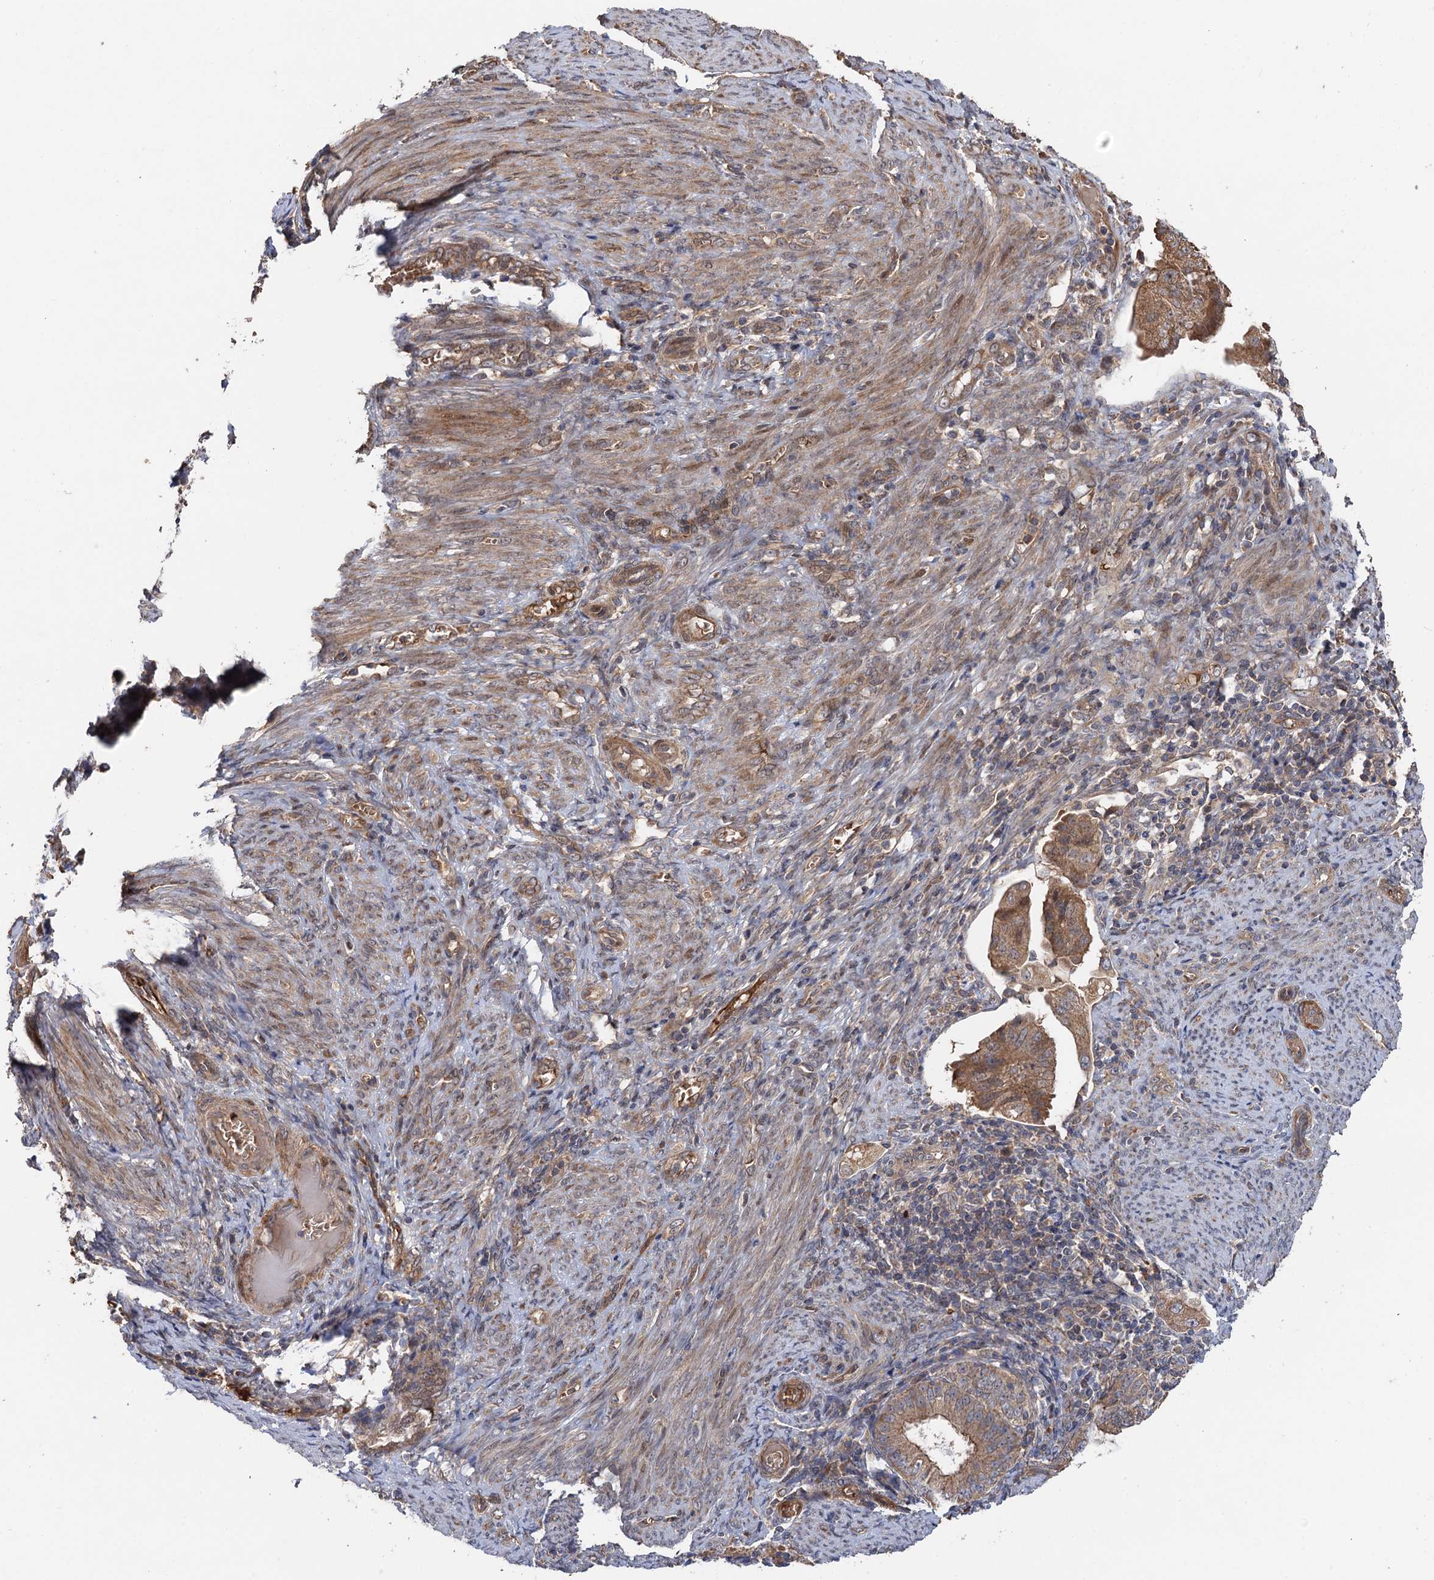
{"staining": {"intensity": "moderate", "quantity": ">75%", "location": "cytoplasmic/membranous"}, "tissue": "endometrial cancer", "cell_type": "Tumor cells", "image_type": "cancer", "snomed": [{"axis": "morphology", "description": "Adenocarcinoma, NOS"}, {"axis": "topography", "description": "Endometrium"}], "caption": "Endometrial cancer (adenocarcinoma) stained with a brown dye reveals moderate cytoplasmic/membranous positive staining in approximately >75% of tumor cells.", "gene": "SNX32", "patient": {"sex": "female", "age": 51}}